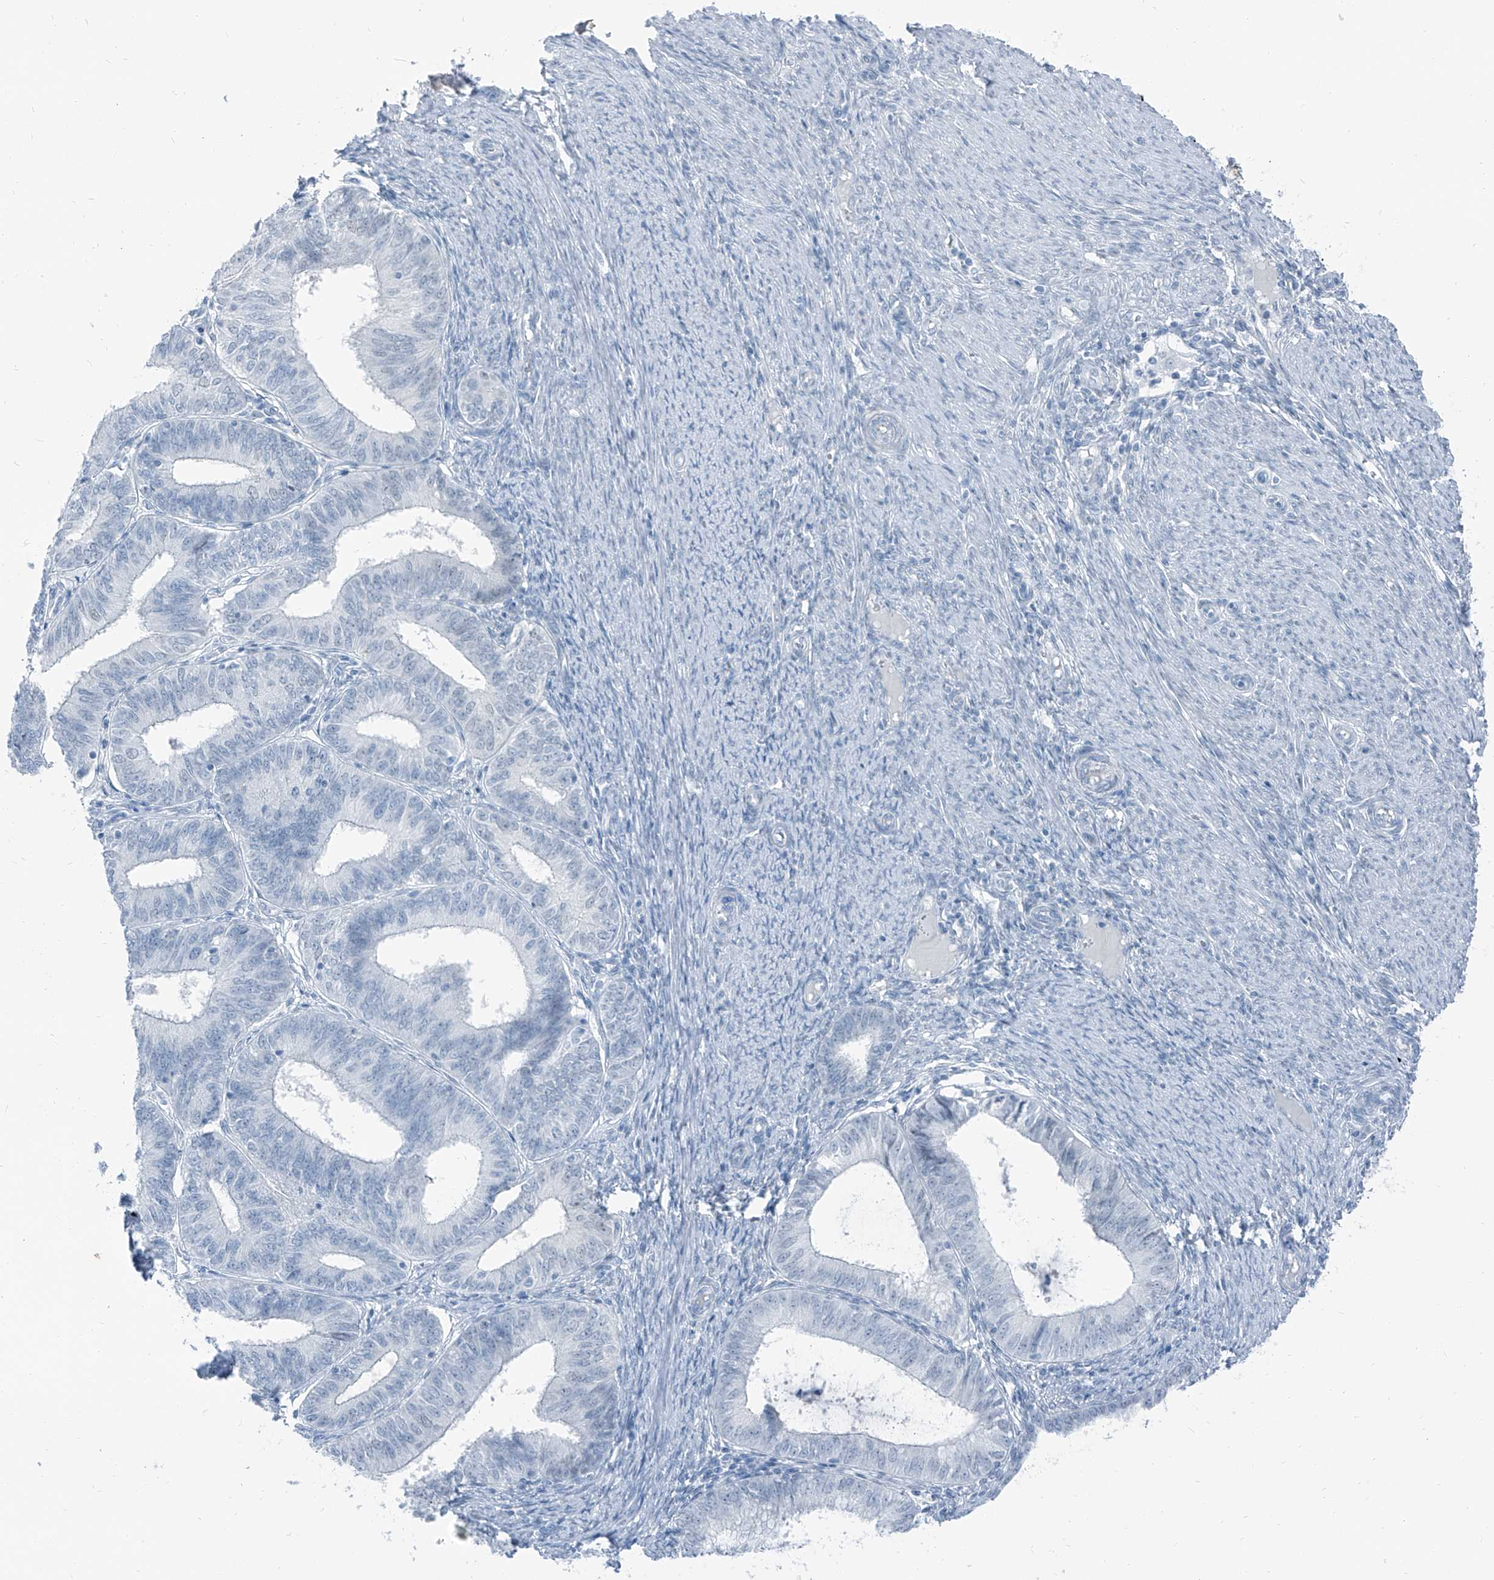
{"staining": {"intensity": "negative", "quantity": "none", "location": "none"}, "tissue": "endometrial cancer", "cell_type": "Tumor cells", "image_type": "cancer", "snomed": [{"axis": "morphology", "description": "Adenocarcinoma, NOS"}, {"axis": "topography", "description": "Endometrium"}], "caption": "Adenocarcinoma (endometrial) stained for a protein using immunohistochemistry demonstrates no staining tumor cells.", "gene": "RGN", "patient": {"sex": "female", "age": 51}}